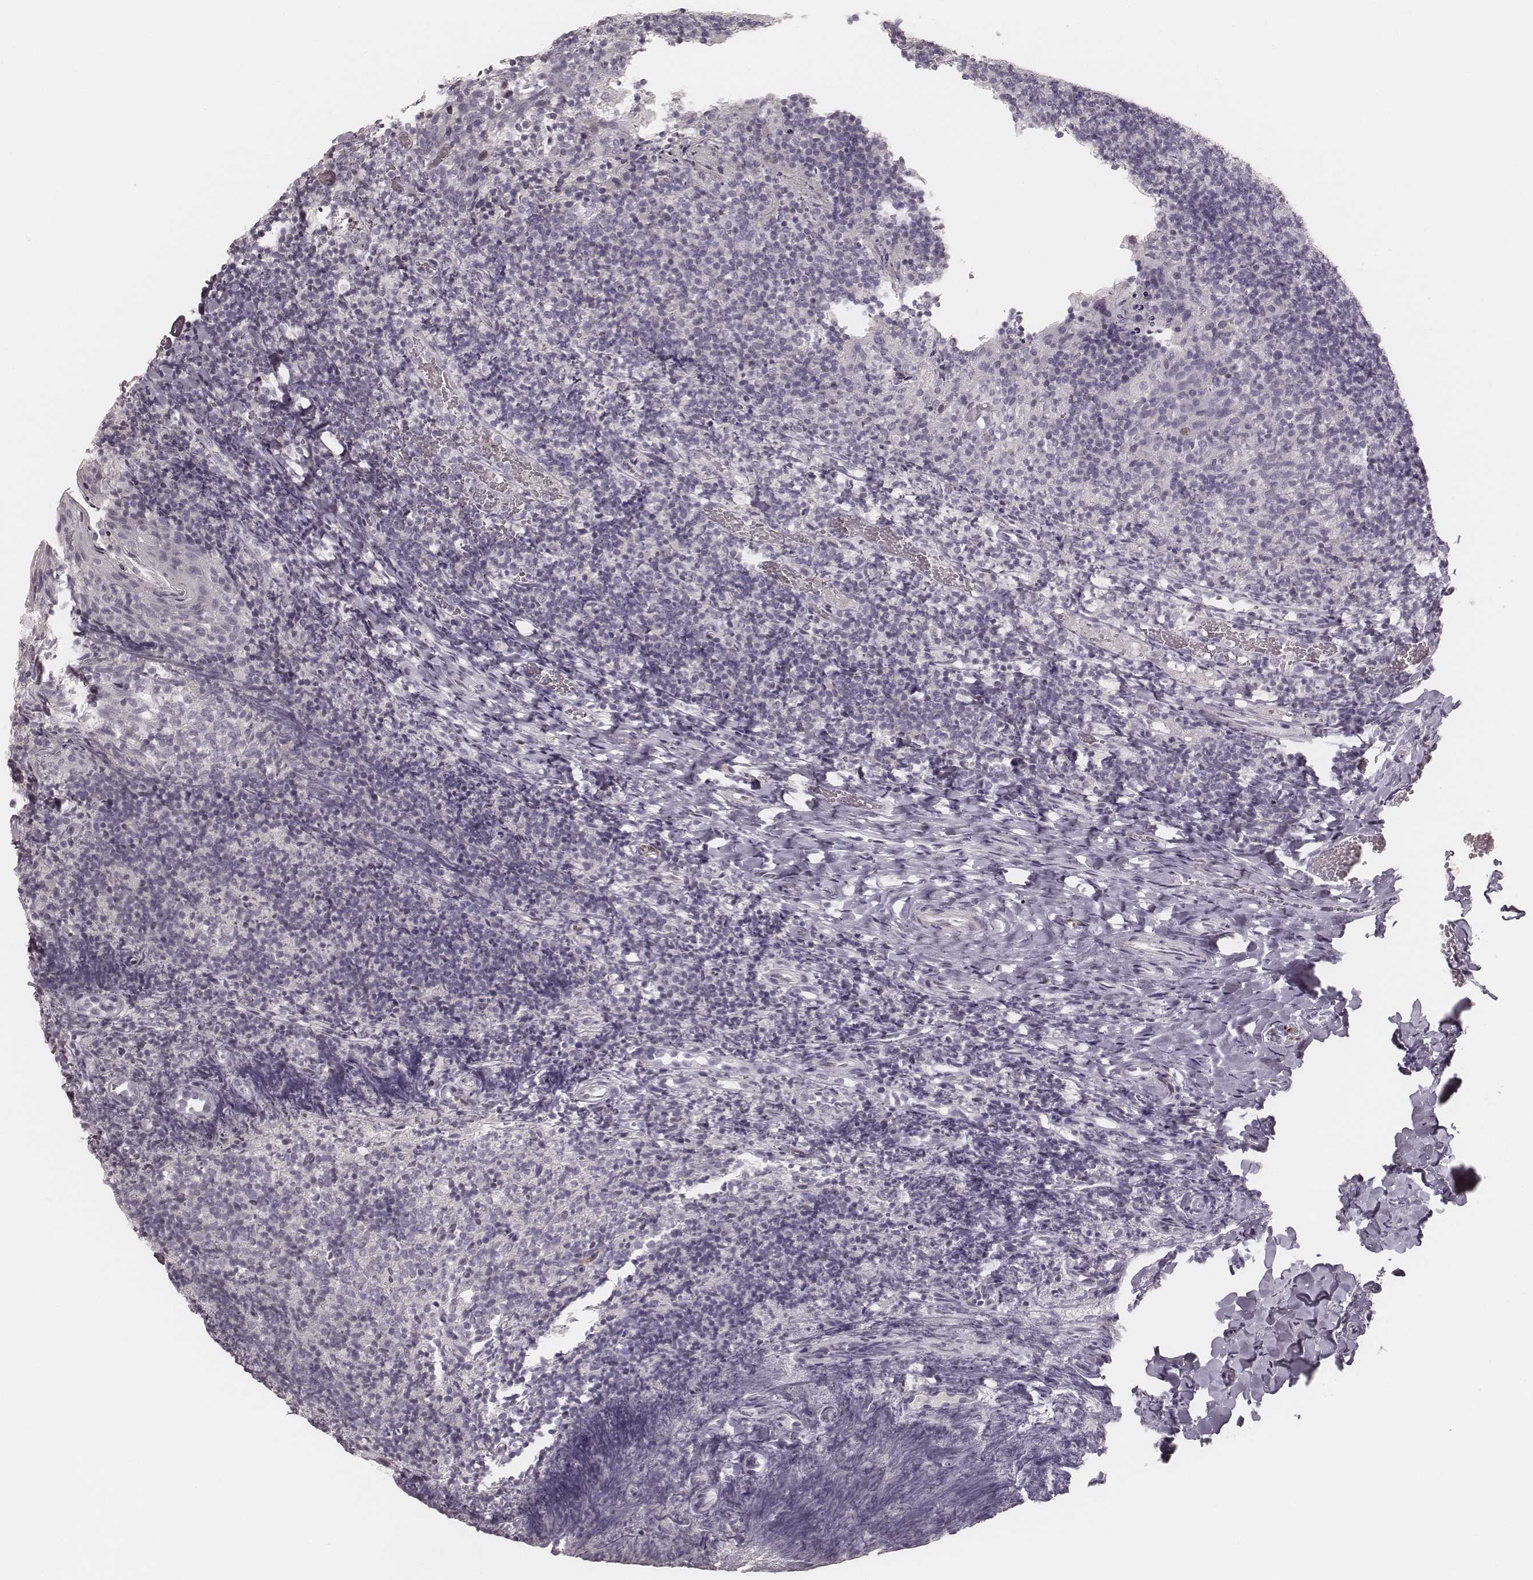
{"staining": {"intensity": "negative", "quantity": "none", "location": "none"}, "tissue": "tonsil", "cell_type": "Germinal center cells", "image_type": "normal", "snomed": [{"axis": "morphology", "description": "Normal tissue, NOS"}, {"axis": "topography", "description": "Tonsil"}], "caption": "A high-resolution histopathology image shows immunohistochemistry staining of benign tonsil, which shows no significant staining in germinal center cells. (Immunohistochemistry (ihc), brightfield microscopy, high magnification).", "gene": "MSX1", "patient": {"sex": "female", "age": 10}}